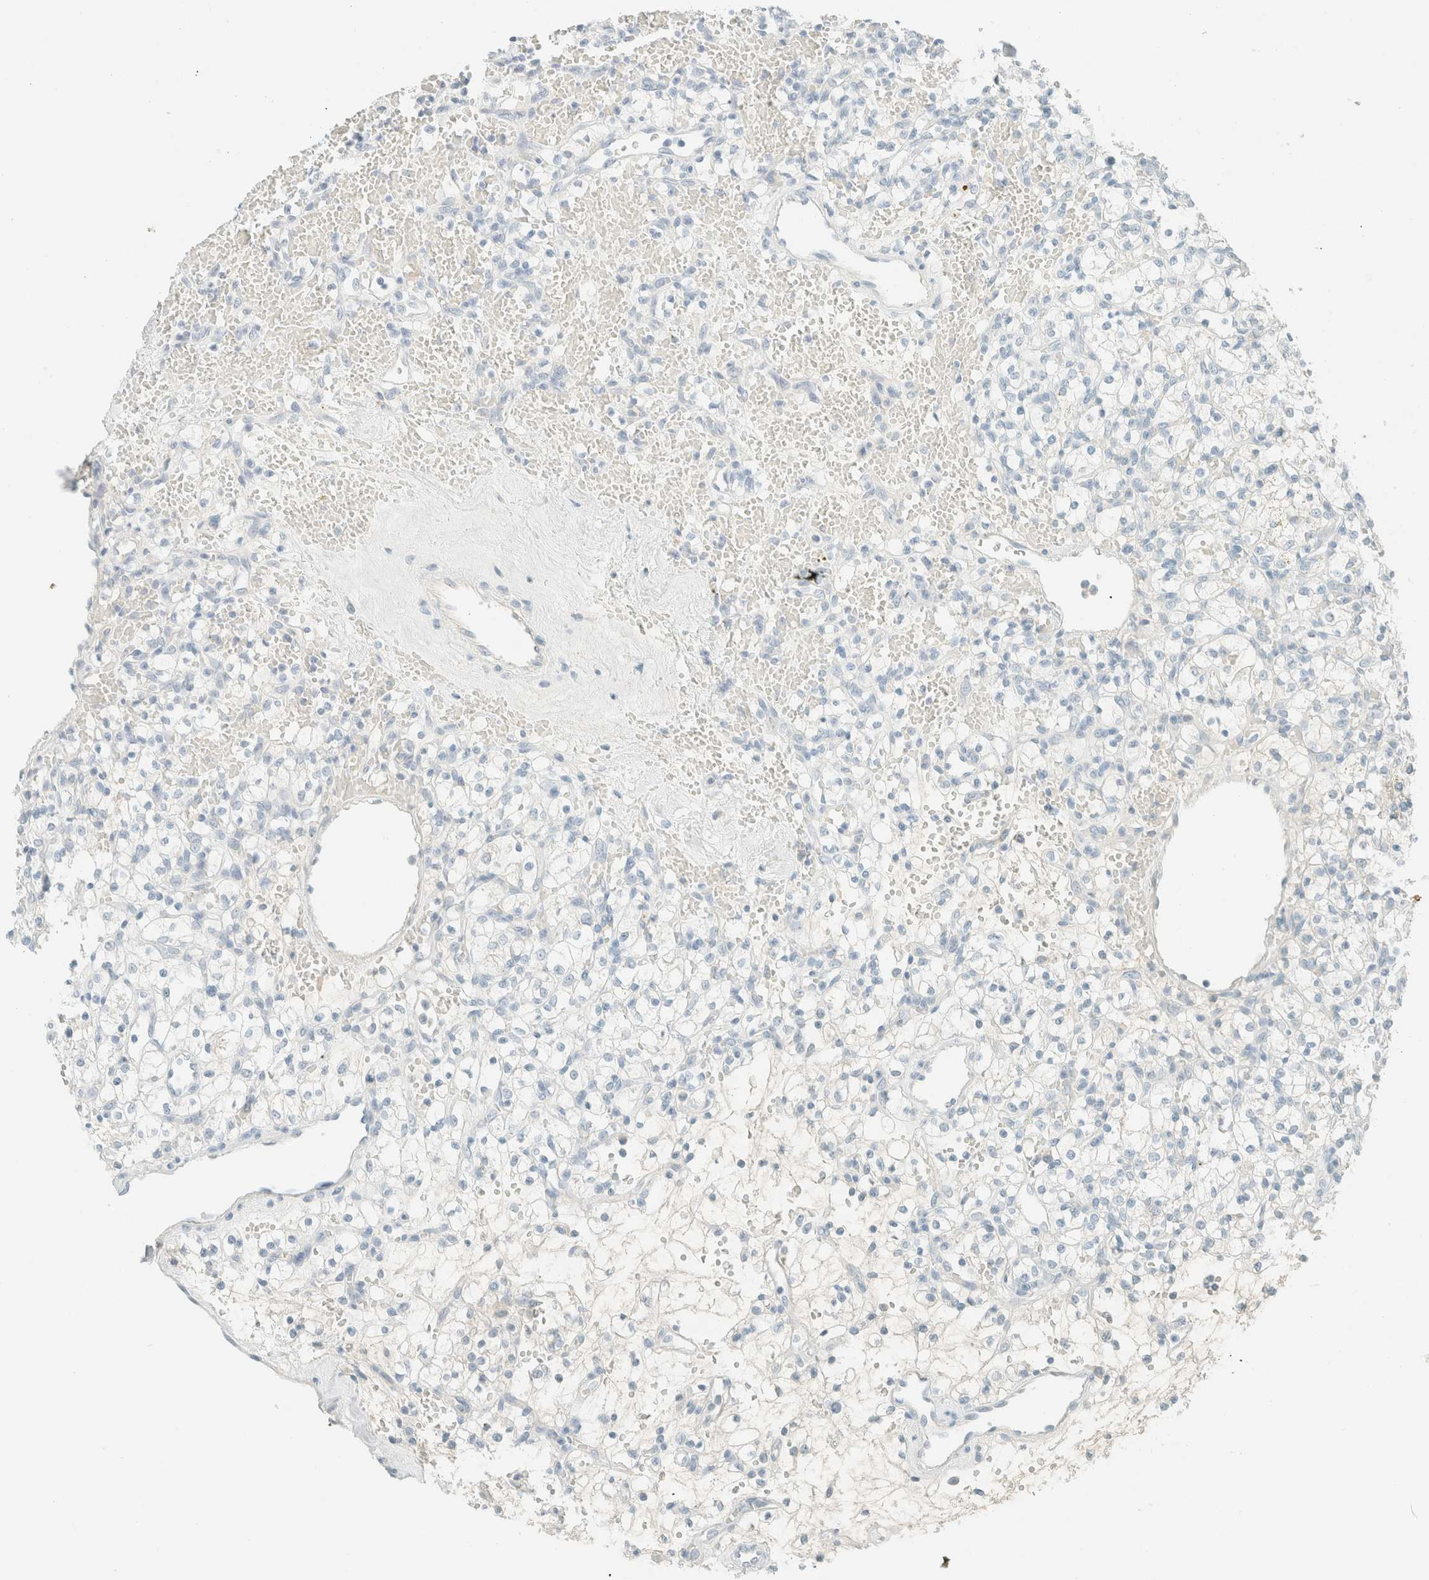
{"staining": {"intensity": "negative", "quantity": "none", "location": "none"}, "tissue": "renal cancer", "cell_type": "Tumor cells", "image_type": "cancer", "snomed": [{"axis": "morphology", "description": "Adenocarcinoma, NOS"}, {"axis": "topography", "description": "Kidney"}], "caption": "Immunohistochemical staining of adenocarcinoma (renal) shows no significant expression in tumor cells.", "gene": "GPA33", "patient": {"sex": "female", "age": 60}}